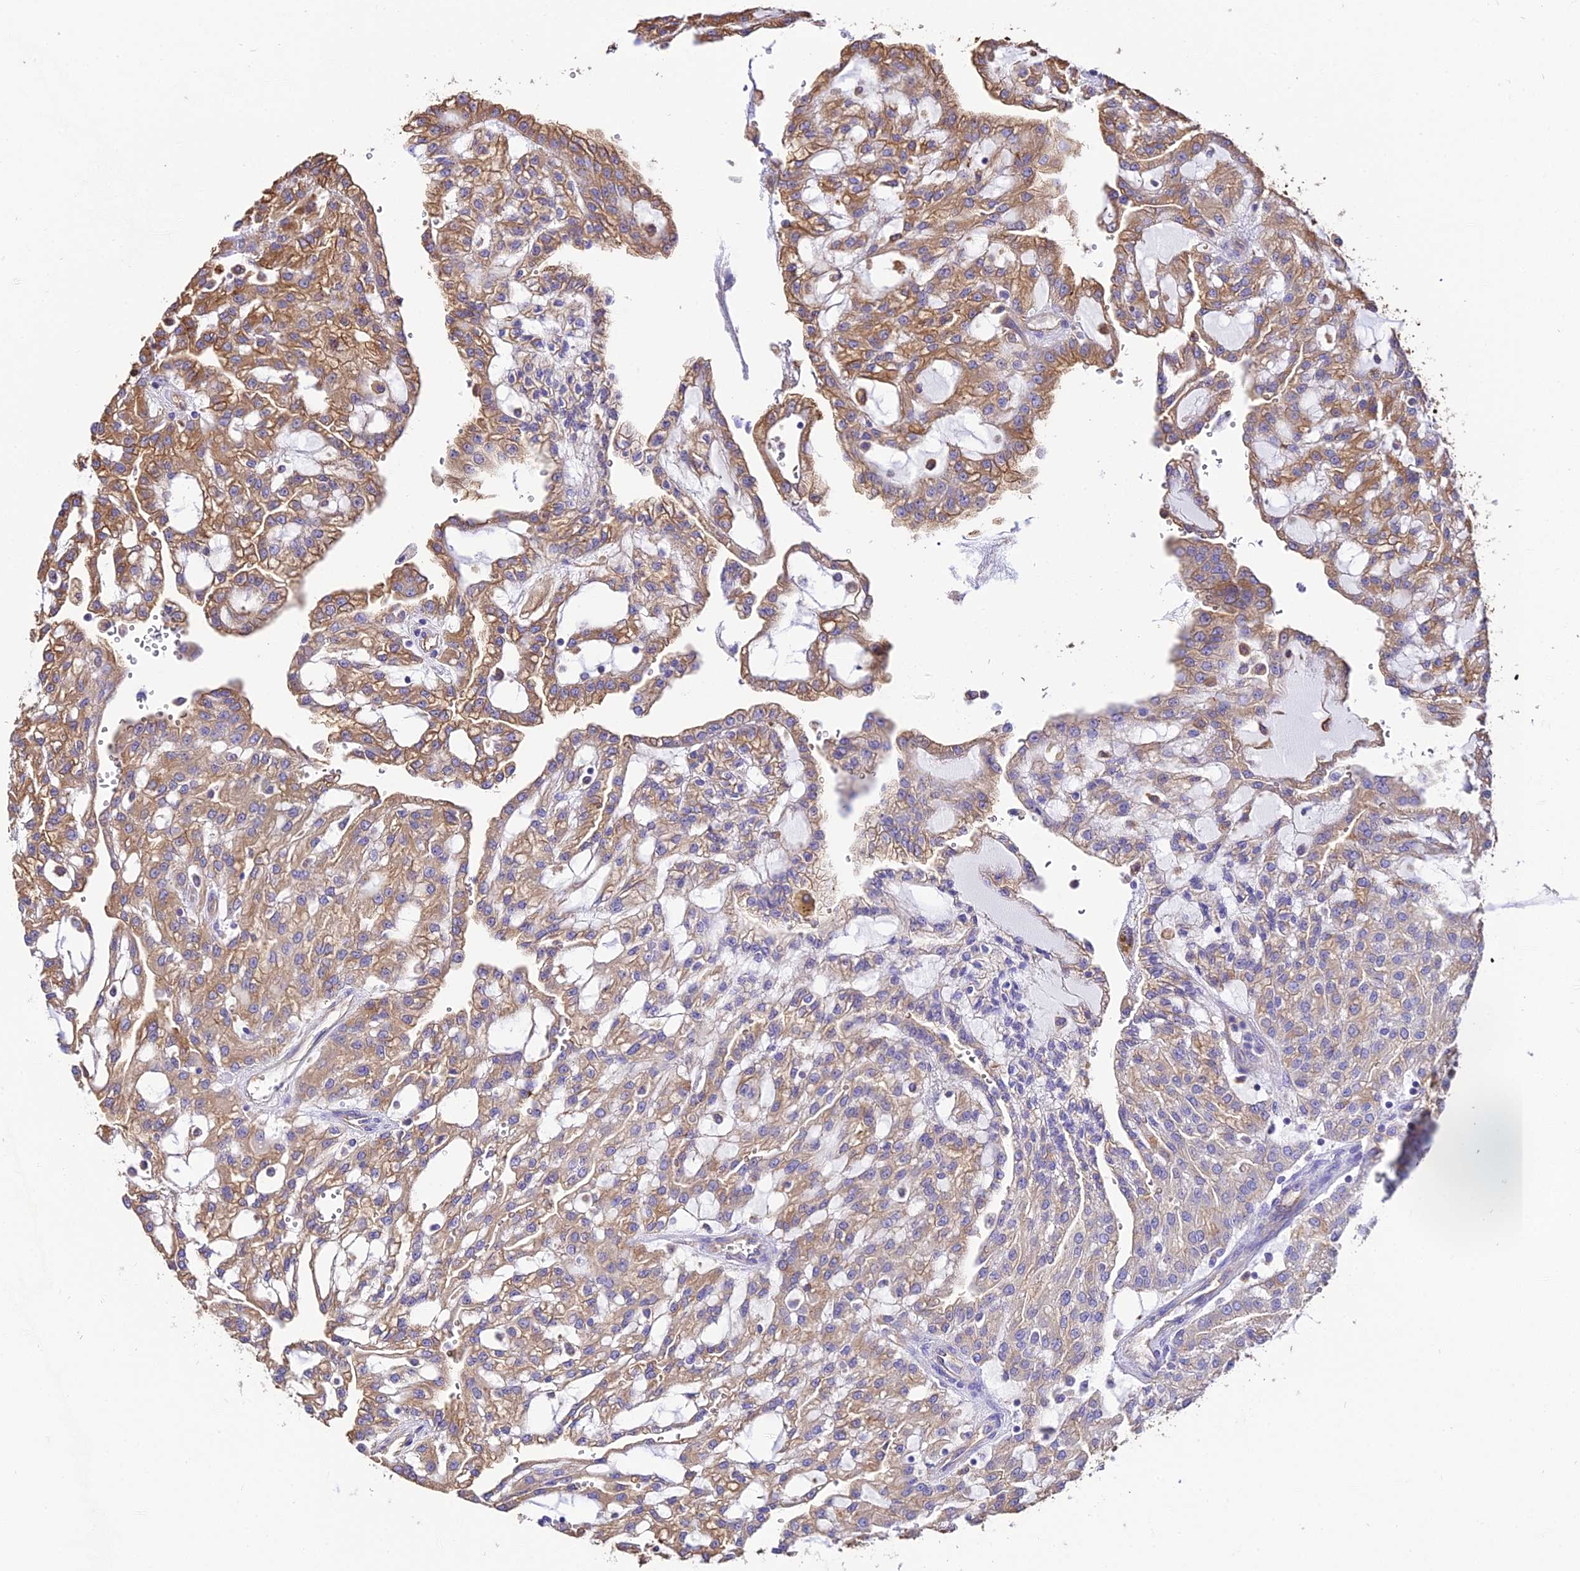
{"staining": {"intensity": "moderate", "quantity": ">75%", "location": "cytoplasmic/membranous"}, "tissue": "renal cancer", "cell_type": "Tumor cells", "image_type": "cancer", "snomed": [{"axis": "morphology", "description": "Adenocarcinoma, NOS"}, {"axis": "topography", "description": "Kidney"}], "caption": "A medium amount of moderate cytoplasmic/membranous expression is identified in about >75% of tumor cells in renal cancer (adenocarcinoma) tissue.", "gene": "TUBA3D", "patient": {"sex": "male", "age": 63}}